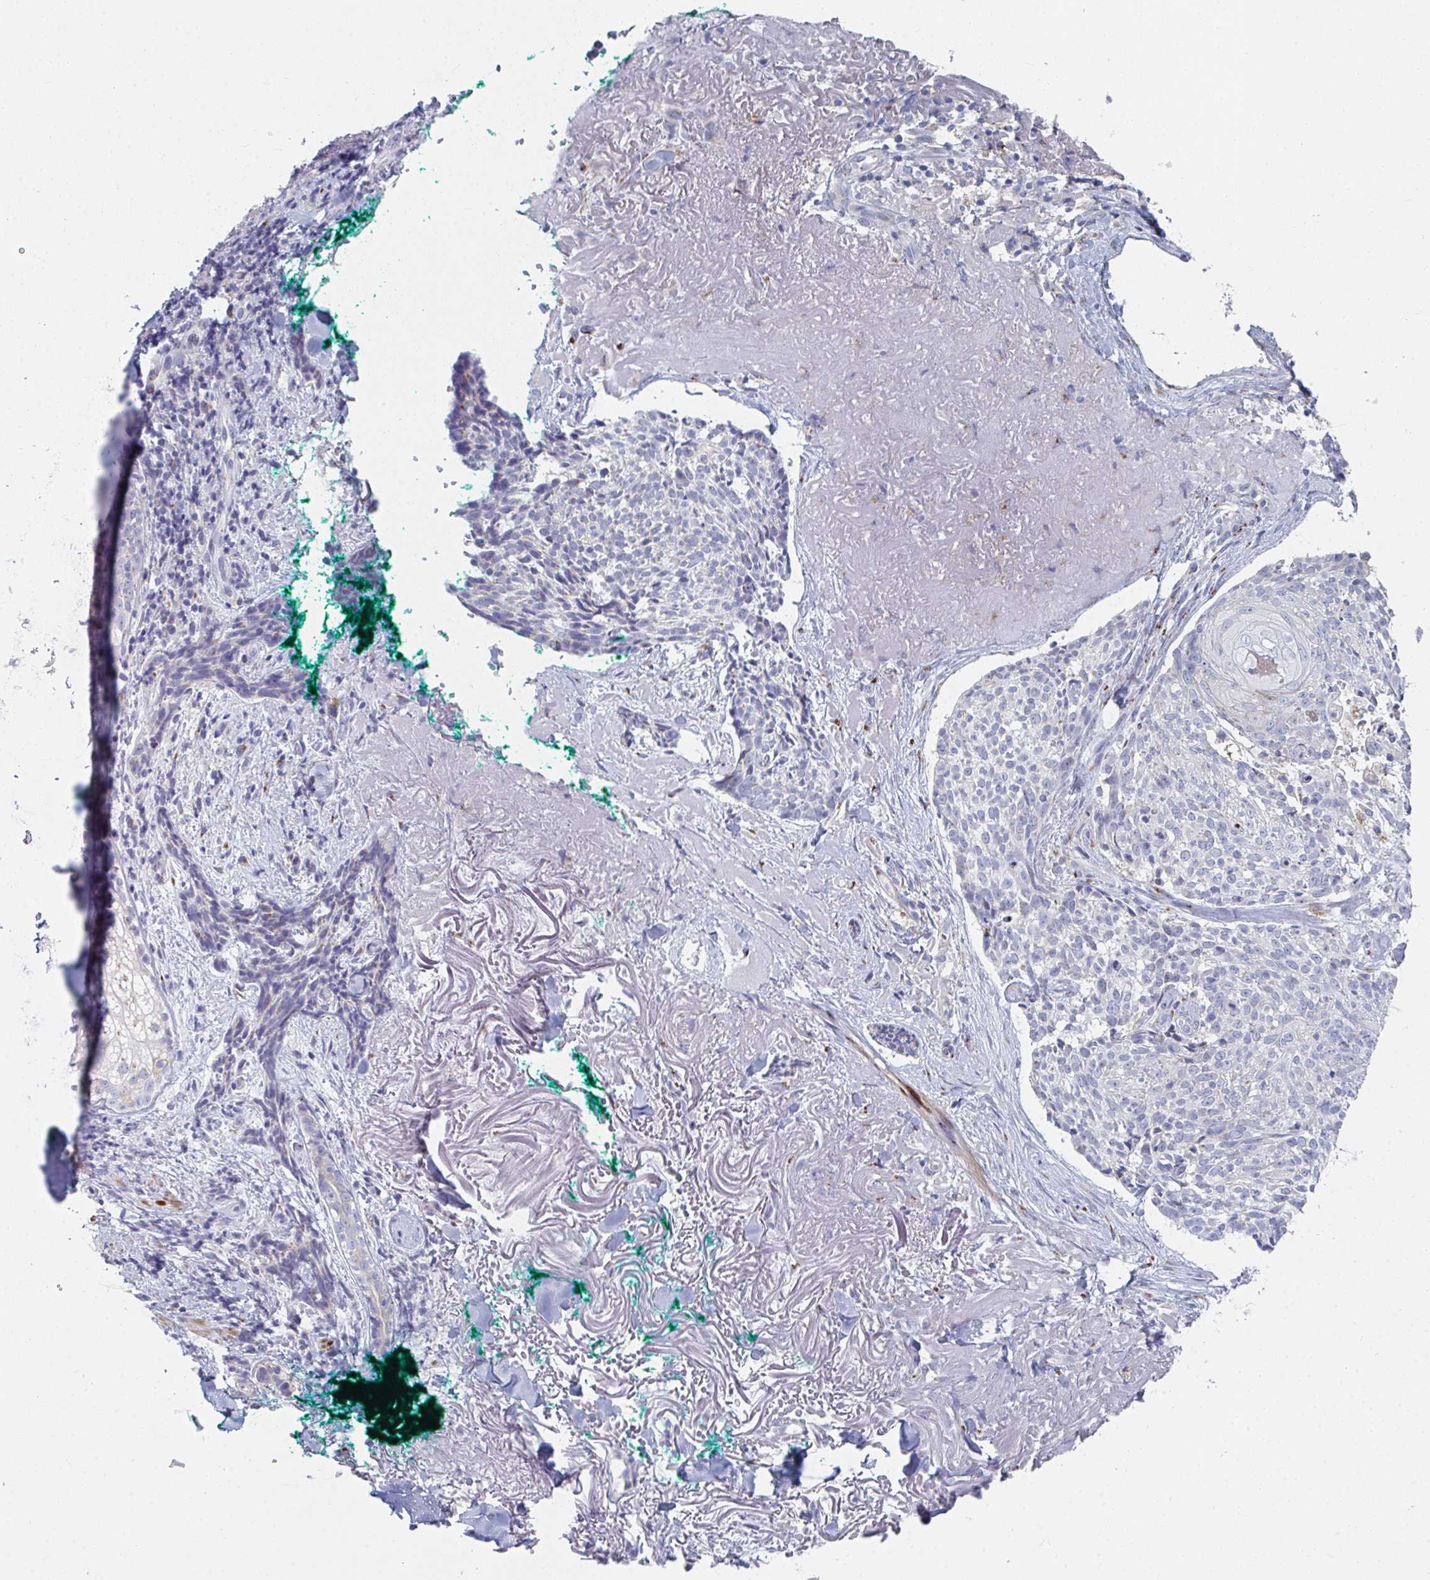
{"staining": {"intensity": "negative", "quantity": "none", "location": "none"}, "tissue": "skin cancer", "cell_type": "Tumor cells", "image_type": "cancer", "snomed": [{"axis": "morphology", "description": "Basal cell carcinoma"}, {"axis": "topography", "description": "Skin"}, {"axis": "topography", "description": "Skin of face"}], "caption": "This micrograph is of skin cancer (basal cell carcinoma) stained with immunohistochemistry (IHC) to label a protein in brown with the nuclei are counter-stained blue. There is no positivity in tumor cells.", "gene": "PSMG1", "patient": {"sex": "female", "age": 95}}